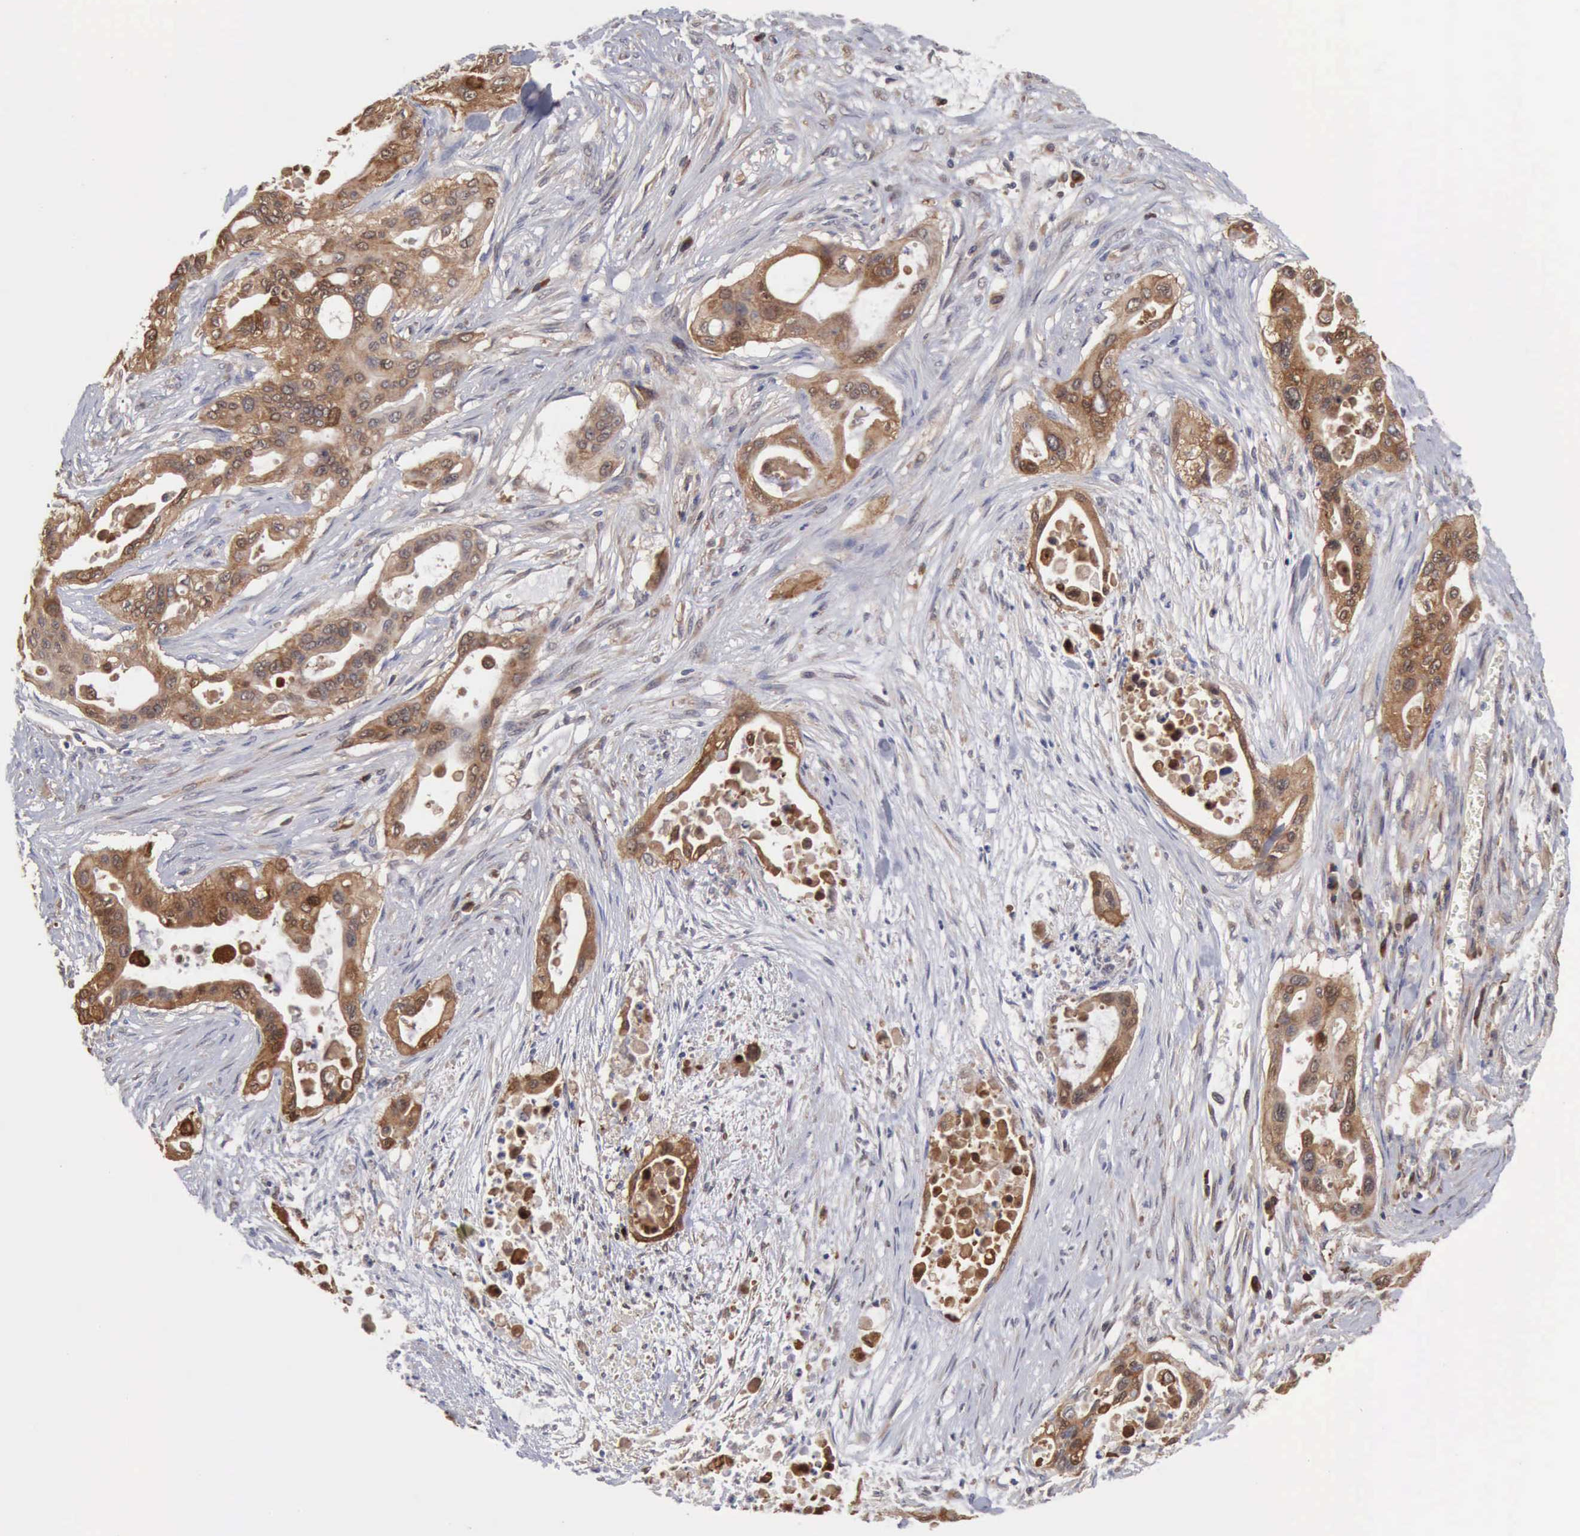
{"staining": {"intensity": "moderate", "quantity": ">75%", "location": "cytoplasmic/membranous"}, "tissue": "pancreatic cancer", "cell_type": "Tumor cells", "image_type": "cancer", "snomed": [{"axis": "morphology", "description": "Adenocarcinoma, NOS"}, {"axis": "topography", "description": "Pancreas"}], "caption": "Approximately >75% of tumor cells in human adenocarcinoma (pancreatic) exhibit moderate cytoplasmic/membranous protein positivity as visualized by brown immunohistochemical staining.", "gene": "APOL2", "patient": {"sex": "male", "age": 77}}